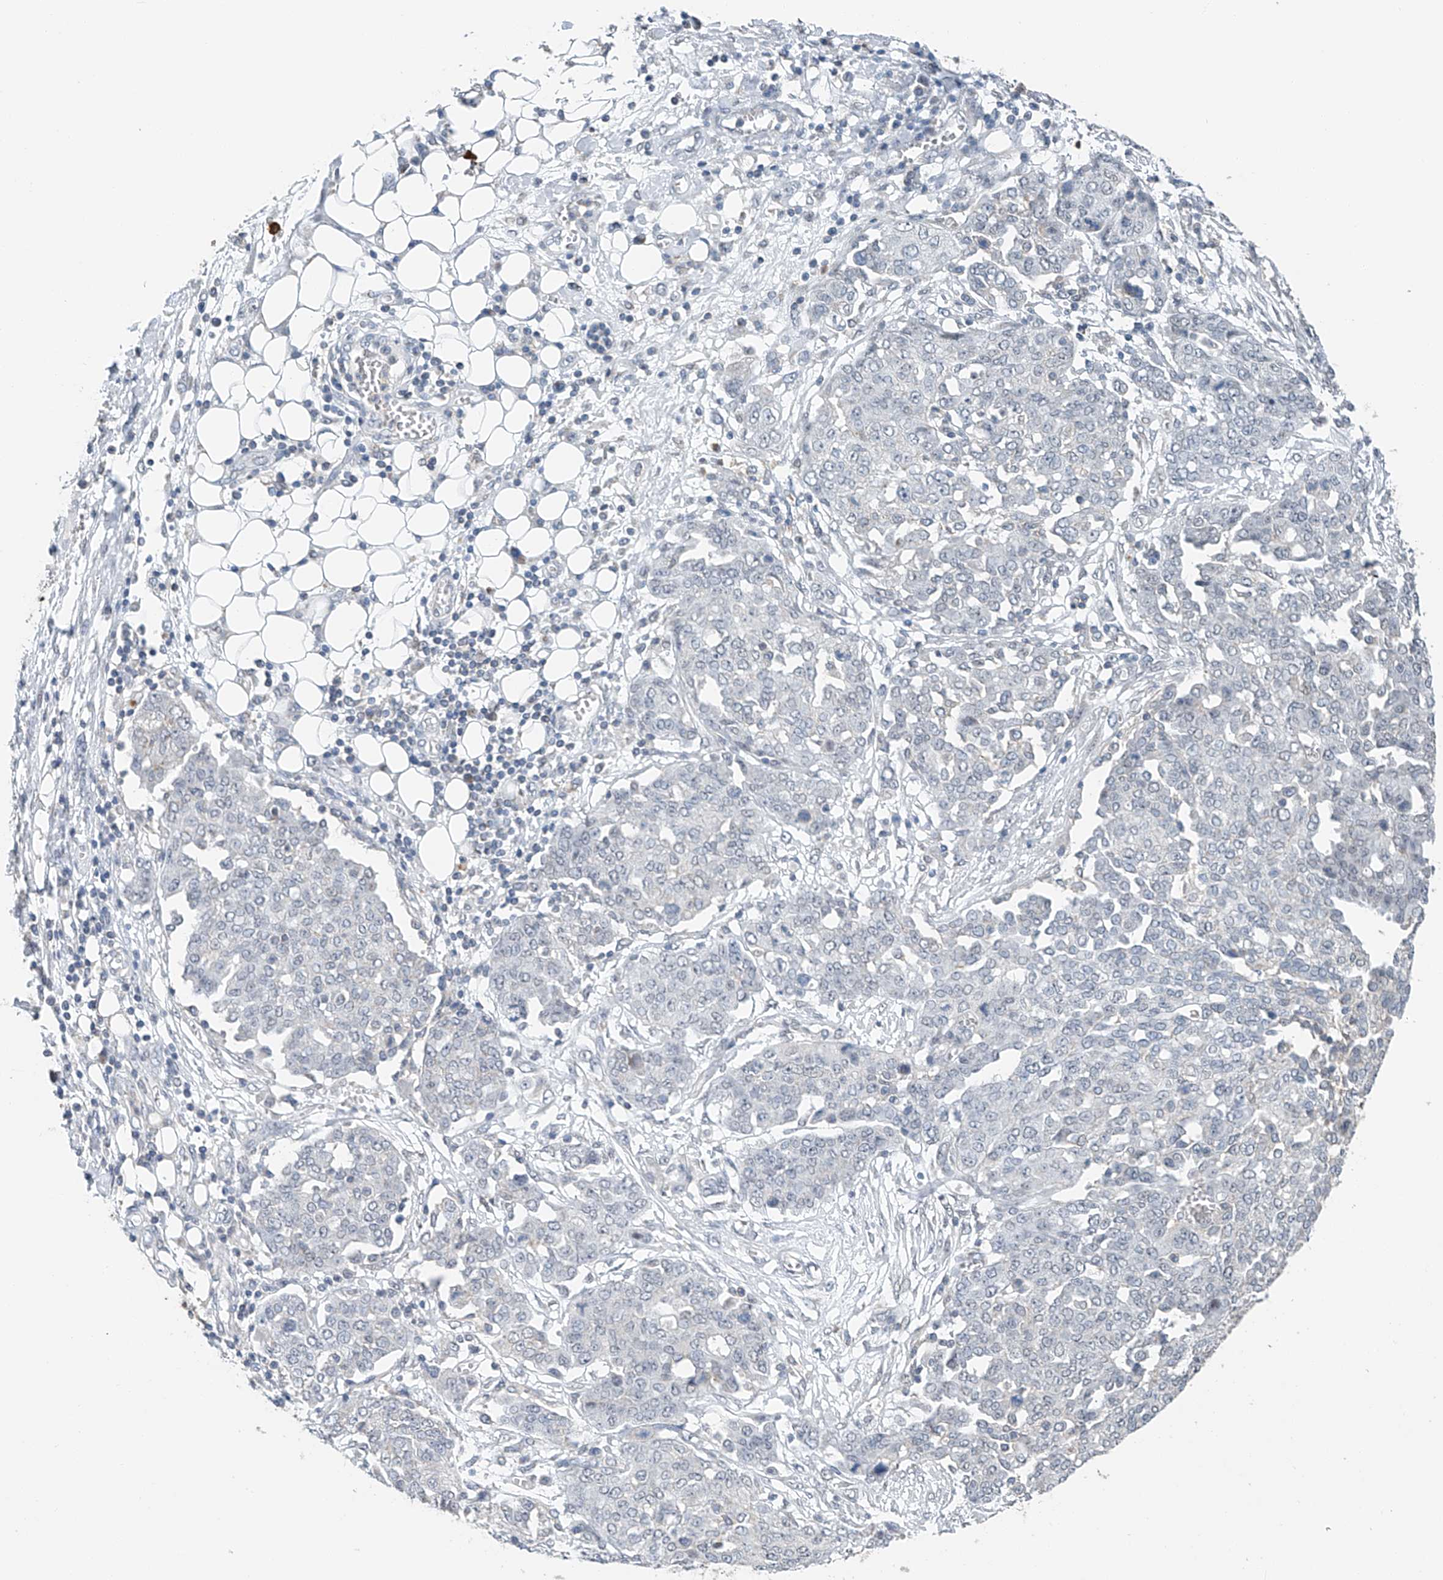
{"staining": {"intensity": "negative", "quantity": "none", "location": "none"}, "tissue": "ovarian cancer", "cell_type": "Tumor cells", "image_type": "cancer", "snomed": [{"axis": "morphology", "description": "Cystadenocarcinoma, serous, NOS"}, {"axis": "topography", "description": "Soft tissue"}, {"axis": "topography", "description": "Ovary"}], "caption": "Photomicrograph shows no protein staining in tumor cells of ovarian cancer (serous cystadenocarcinoma) tissue.", "gene": "KLF15", "patient": {"sex": "female", "age": 57}}